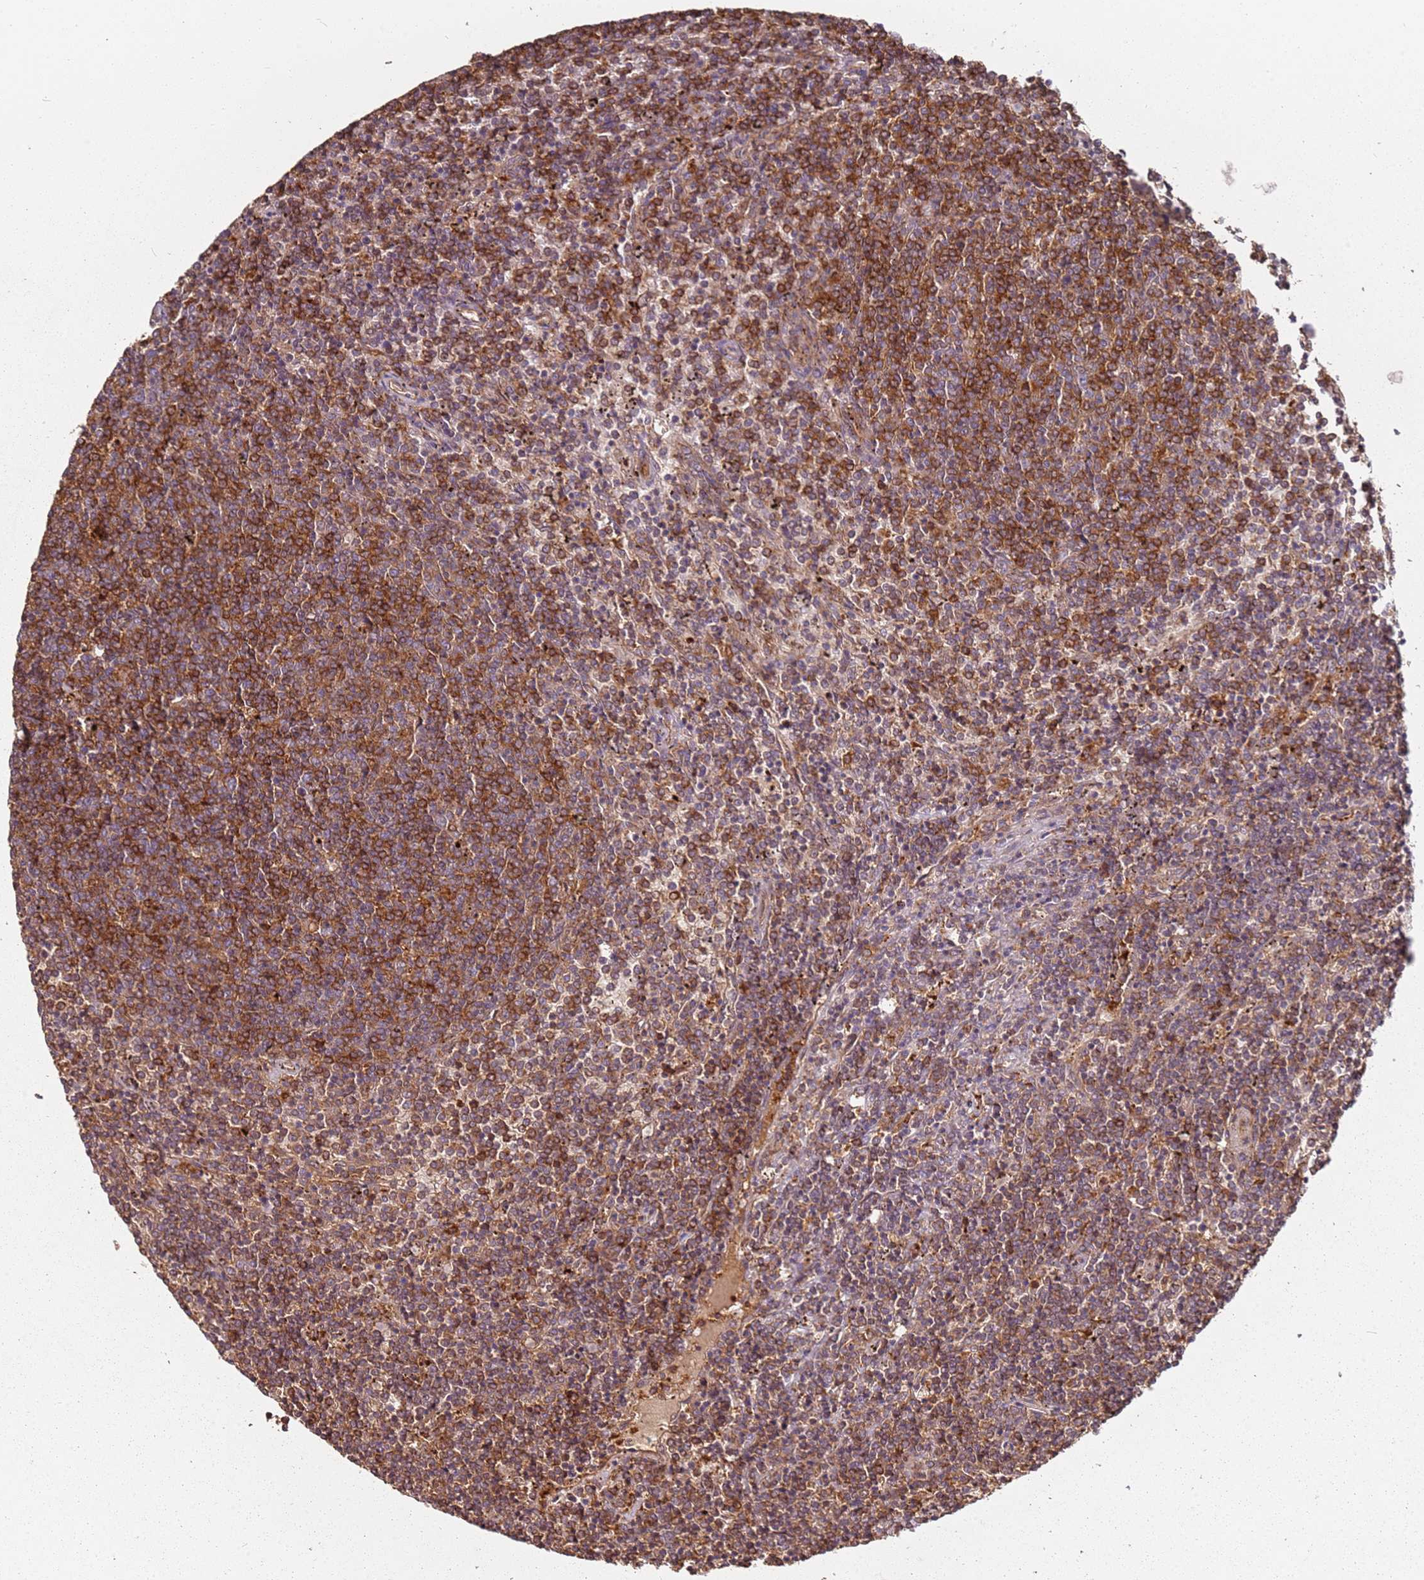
{"staining": {"intensity": "moderate", "quantity": ">75%", "location": "cytoplasmic/membranous"}, "tissue": "lymphoma", "cell_type": "Tumor cells", "image_type": "cancer", "snomed": [{"axis": "morphology", "description": "Malignant lymphoma, non-Hodgkin's type, Low grade"}, {"axis": "topography", "description": "Spleen"}], "caption": "Lymphoma tissue exhibits moderate cytoplasmic/membranous expression in about >75% of tumor cells, visualized by immunohistochemistry.", "gene": "SCGB2B2", "patient": {"sex": "female", "age": 50}}